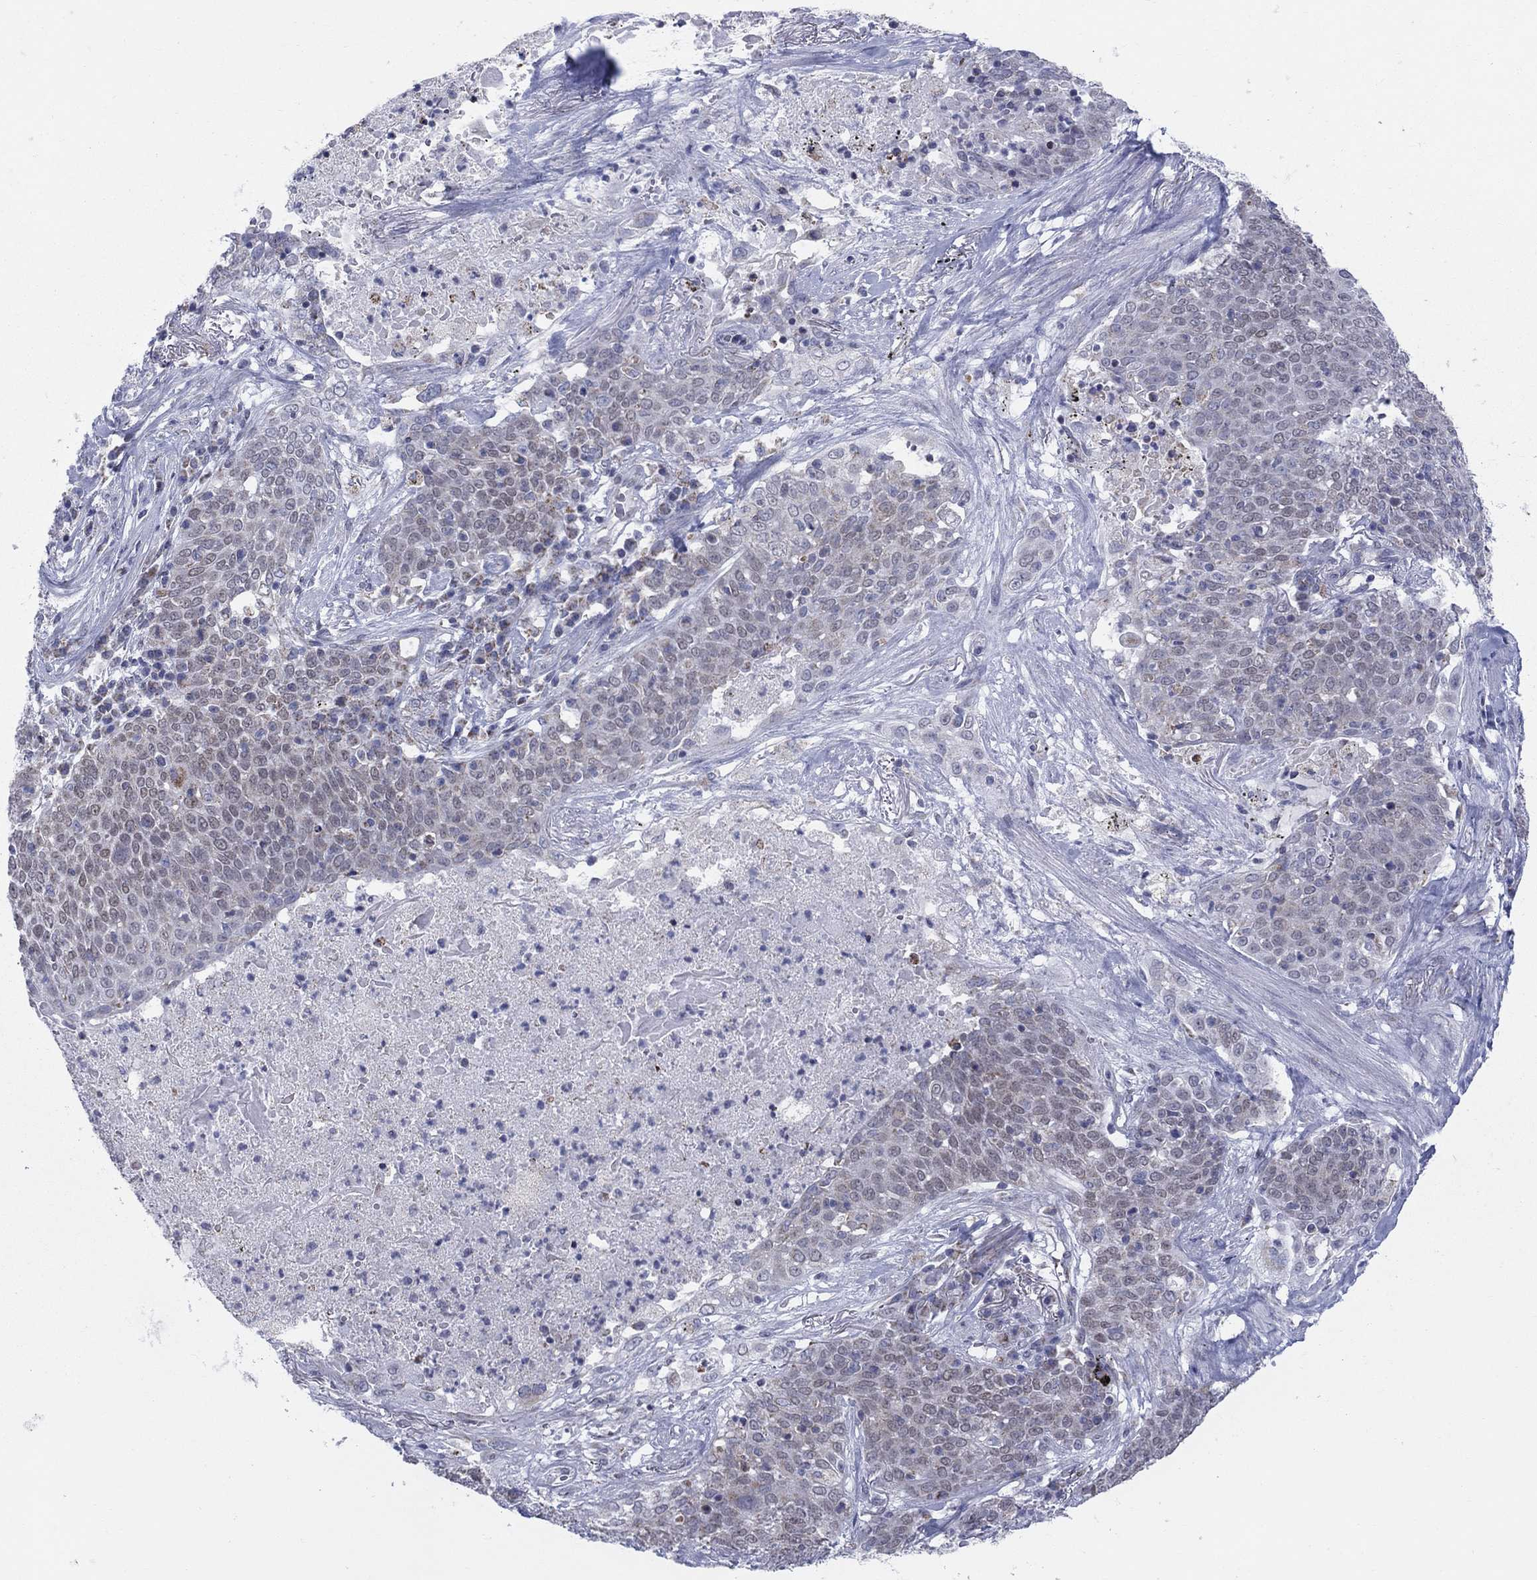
{"staining": {"intensity": "negative", "quantity": "none", "location": "none"}, "tissue": "lung cancer", "cell_type": "Tumor cells", "image_type": "cancer", "snomed": [{"axis": "morphology", "description": "Squamous cell carcinoma, NOS"}, {"axis": "topography", "description": "Lung"}], "caption": "IHC micrograph of neoplastic tissue: human squamous cell carcinoma (lung) stained with DAB (3,3'-diaminobenzidine) exhibits no significant protein expression in tumor cells.", "gene": "KISS1R", "patient": {"sex": "male", "age": 82}}